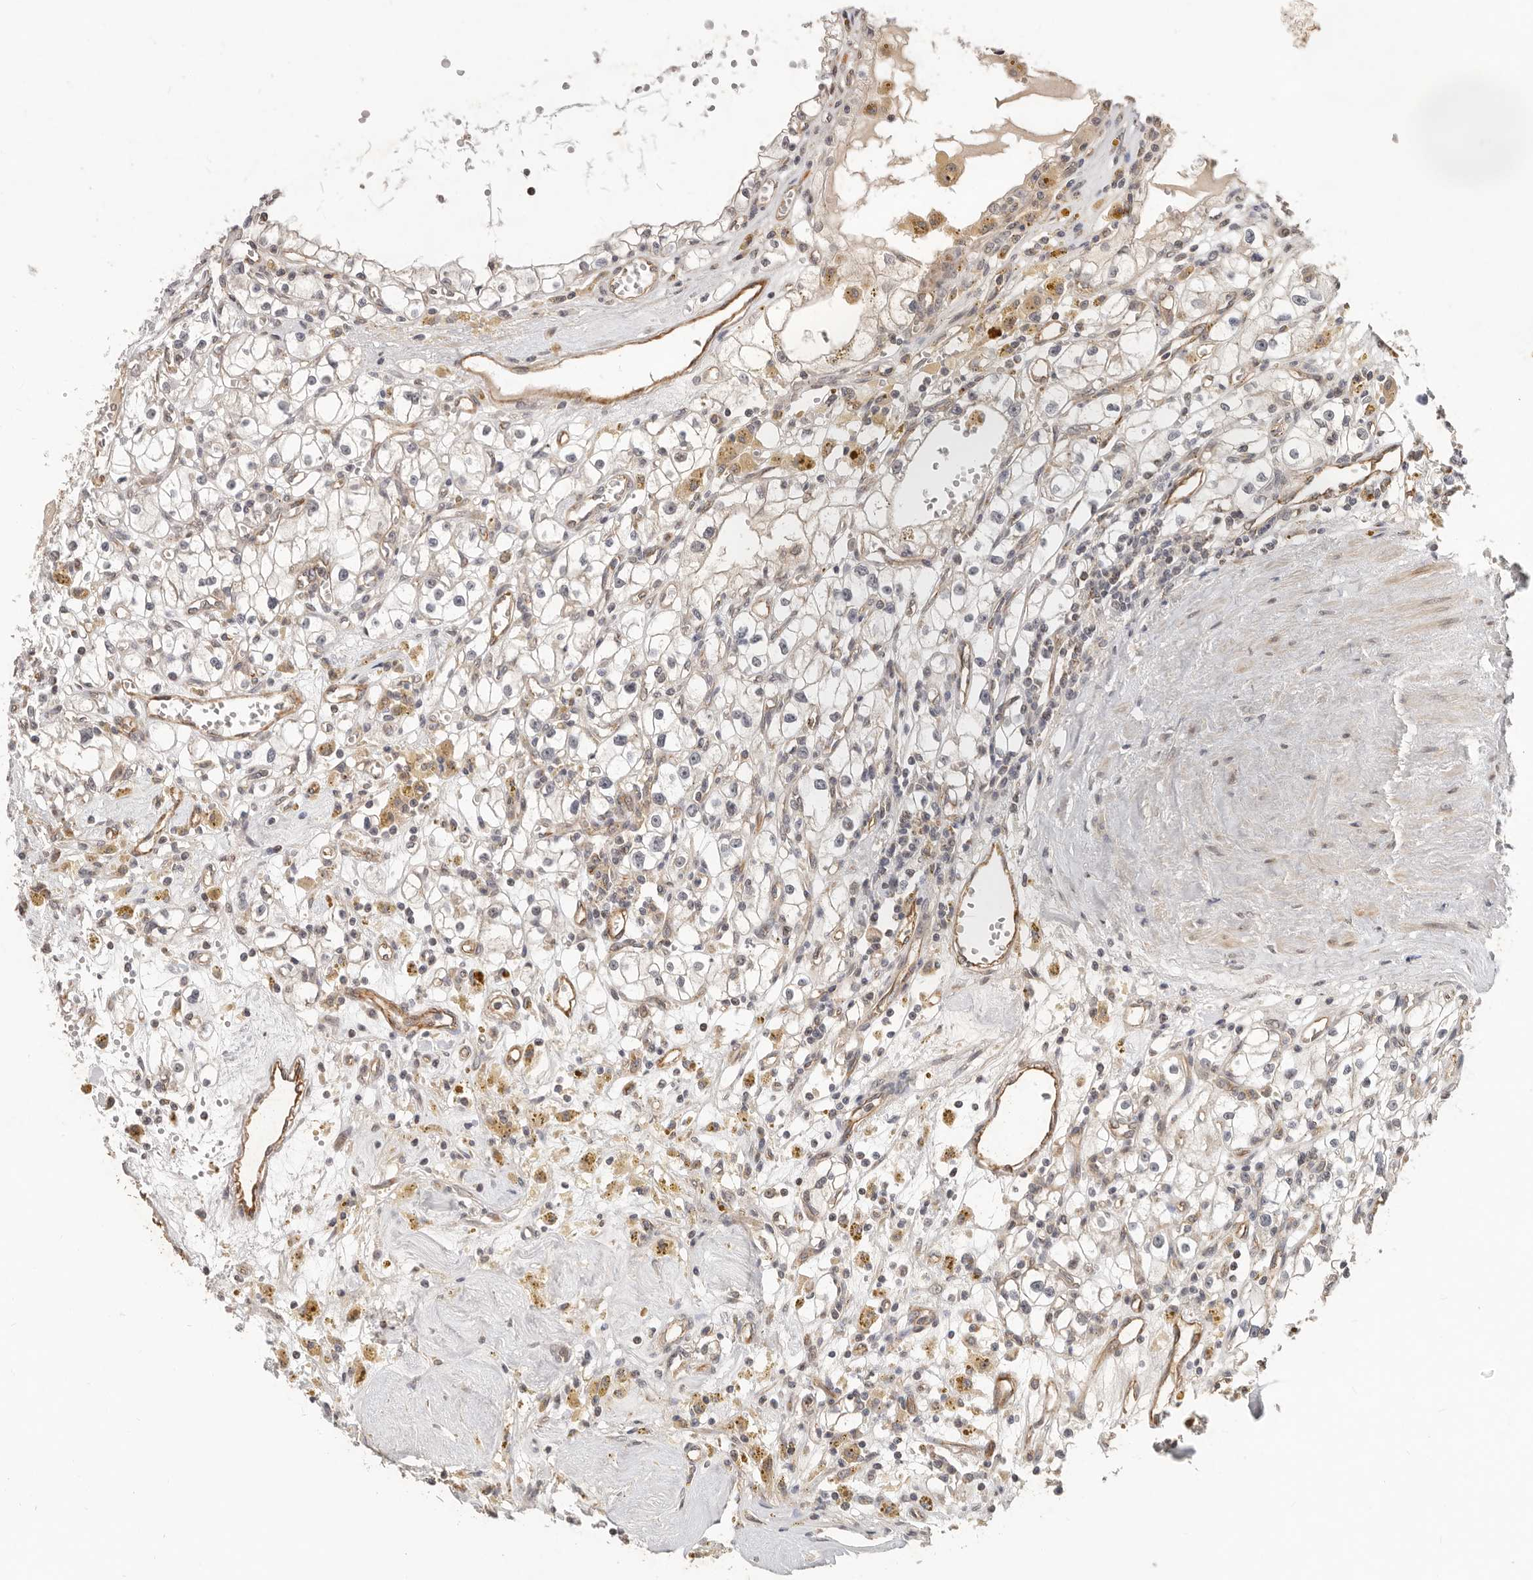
{"staining": {"intensity": "negative", "quantity": "none", "location": "none"}, "tissue": "renal cancer", "cell_type": "Tumor cells", "image_type": "cancer", "snomed": [{"axis": "morphology", "description": "Adenocarcinoma, NOS"}, {"axis": "topography", "description": "Kidney"}], "caption": "Tumor cells are negative for protein expression in human renal cancer (adenocarcinoma).", "gene": "USP49", "patient": {"sex": "male", "age": 56}}